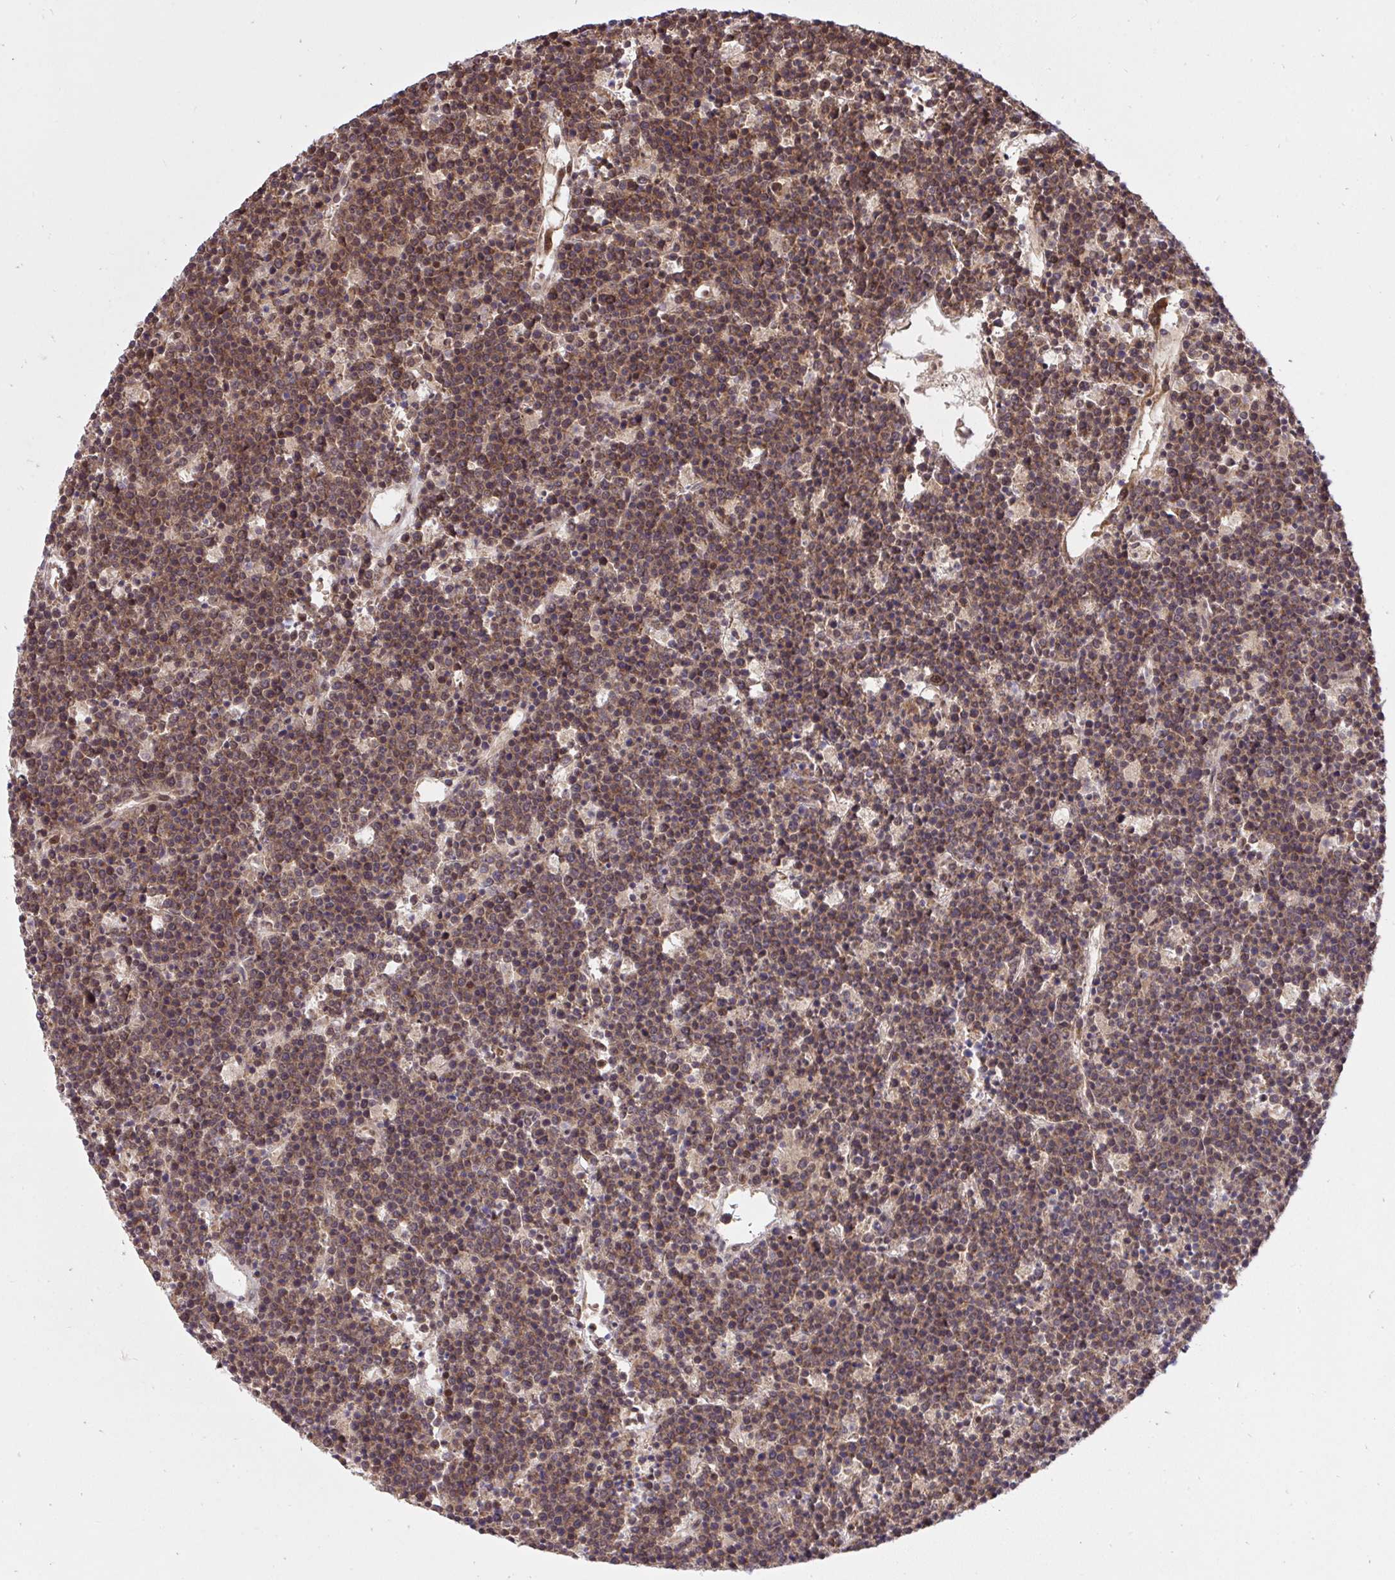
{"staining": {"intensity": "moderate", "quantity": ">75%", "location": "cytoplasmic/membranous"}, "tissue": "lymphoma", "cell_type": "Tumor cells", "image_type": "cancer", "snomed": [{"axis": "morphology", "description": "Malignant lymphoma, non-Hodgkin's type, High grade"}, {"axis": "topography", "description": "Ovary"}], "caption": "Moderate cytoplasmic/membranous staining is identified in approximately >75% of tumor cells in high-grade malignant lymphoma, non-Hodgkin's type.", "gene": "ERI1", "patient": {"sex": "female", "age": 56}}